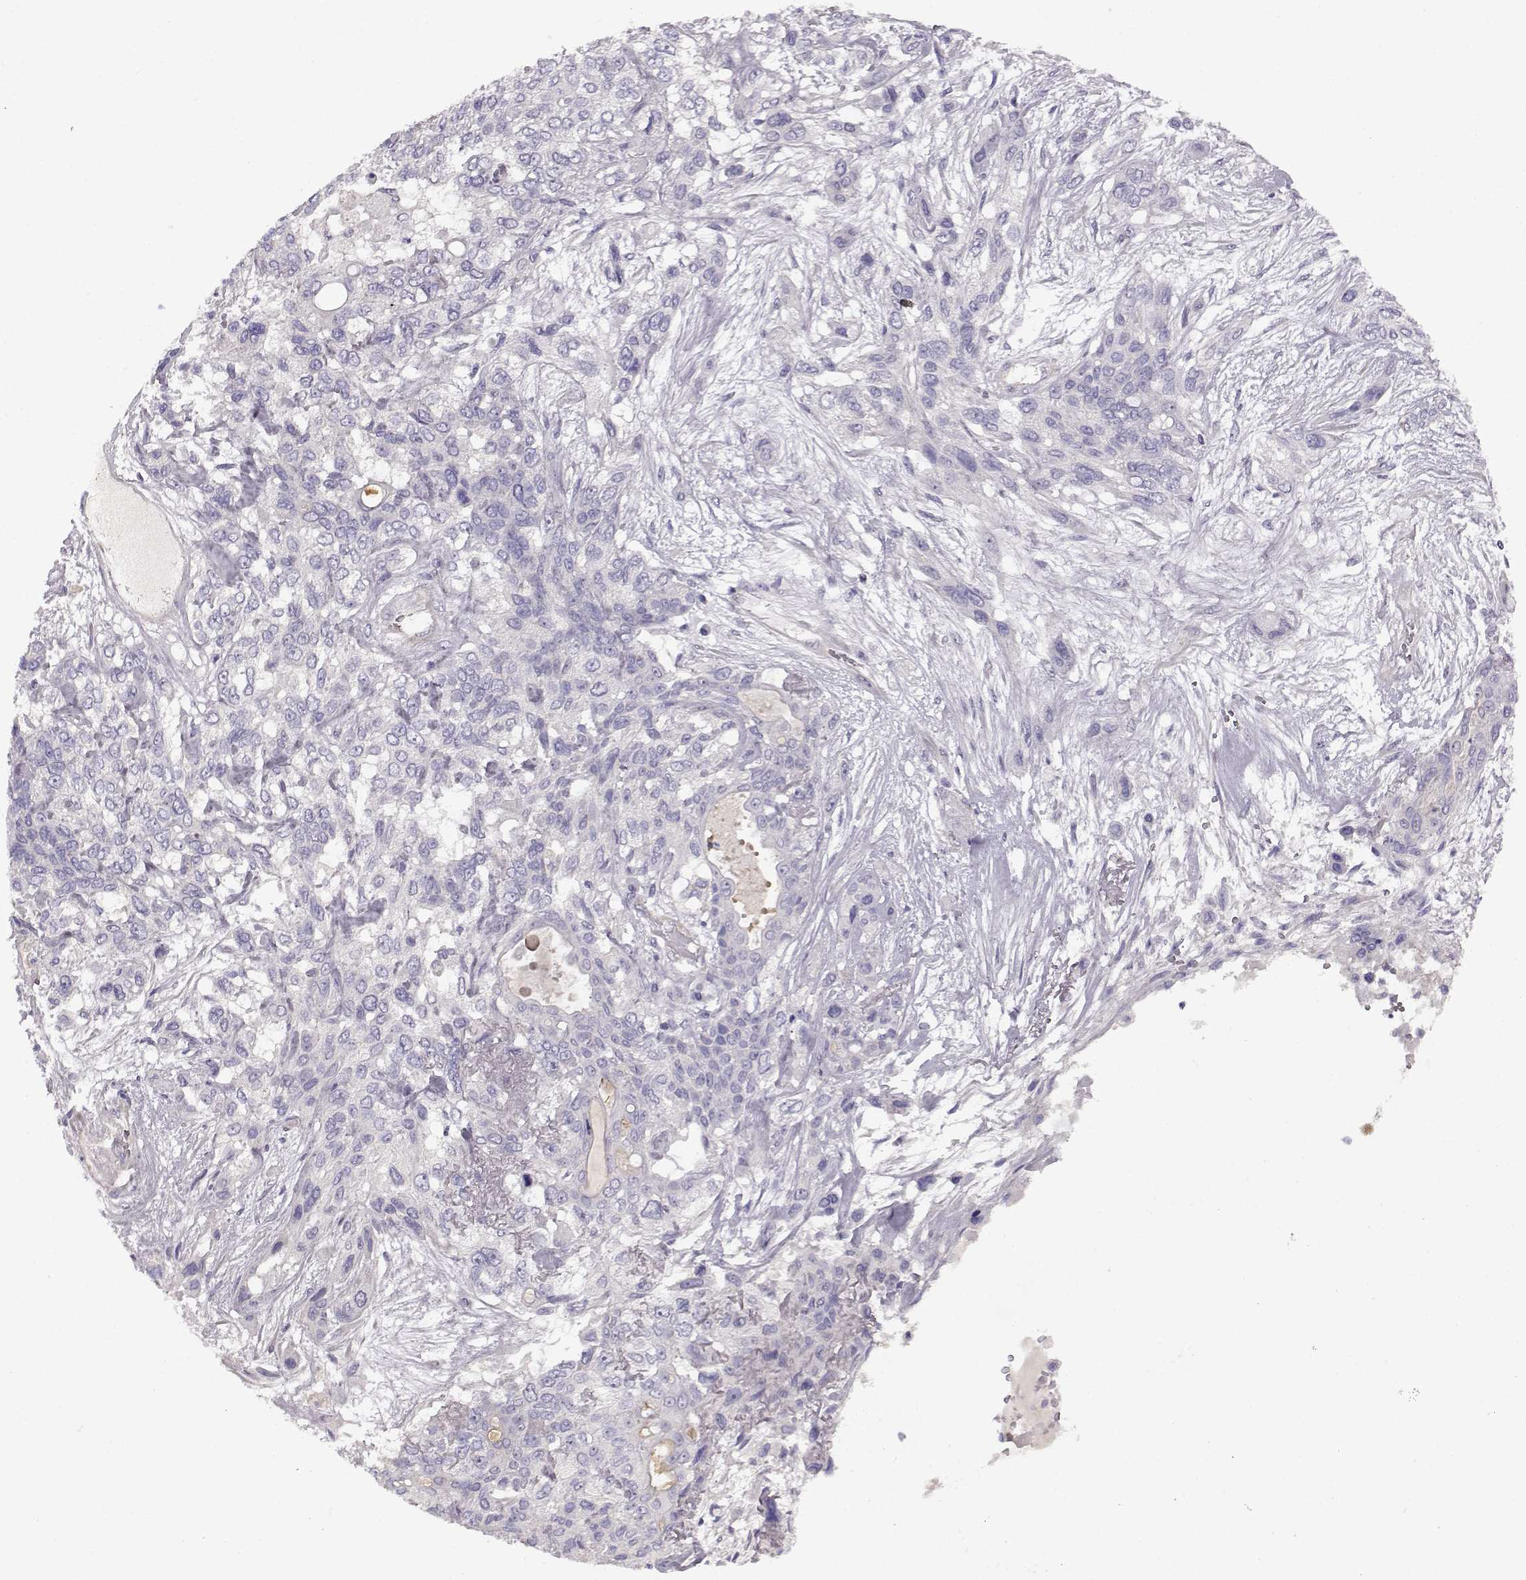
{"staining": {"intensity": "negative", "quantity": "none", "location": "none"}, "tissue": "lung cancer", "cell_type": "Tumor cells", "image_type": "cancer", "snomed": [{"axis": "morphology", "description": "Squamous cell carcinoma, NOS"}, {"axis": "topography", "description": "Lung"}], "caption": "IHC histopathology image of neoplastic tissue: human lung cancer (squamous cell carcinoma) stained with DAB reveals no significant protein positivity in tumor cells. (Stains: DAB (3,3'-diaminobenzidine) immunohistochemistry with hematoxylin counter stain, Microscopy: brightfield microscopy at high magnification).", "gene": "EDDM3B", "patient": {"sex": "female", "age": 70}}